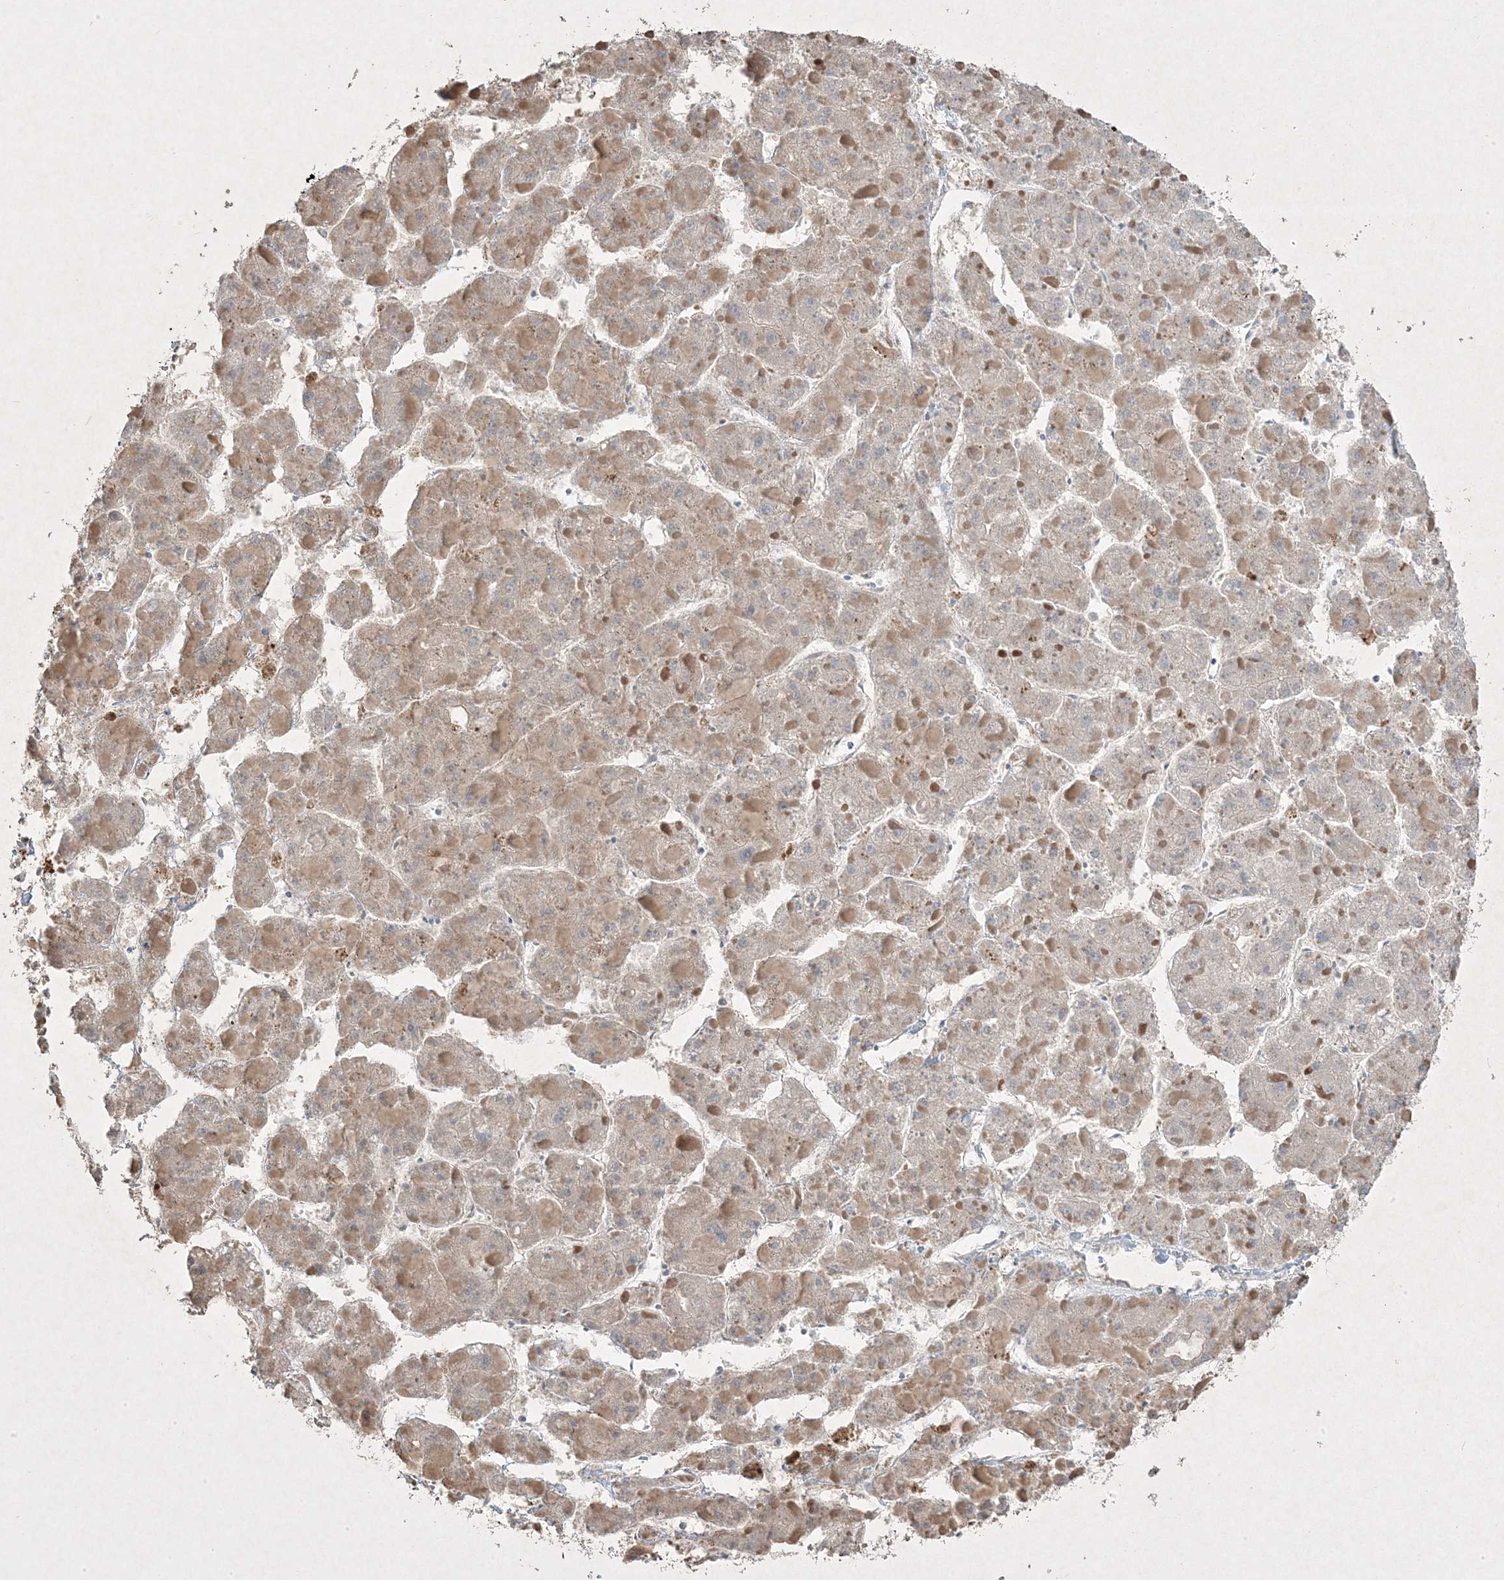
{"staining": {"intensity": "weak", "quantity": "<25%", "location": "cytoplasmic/membranous"}, "tissue": "liver cancer", "cell_type": "Tumor cells", "image_type": "cancer", "snomed": [{"axis": "morphology", "description": "Carcinoma, Hepatocellular, NOS"}, {"axis": "topography", "description": "Liver"}], "caption": "Tumor cells are negative for brown protein staining in liver cancer (hepatocellular carcinoma).", "gene": "RGL4", "patient": {"sex": "female", "age": 73}}